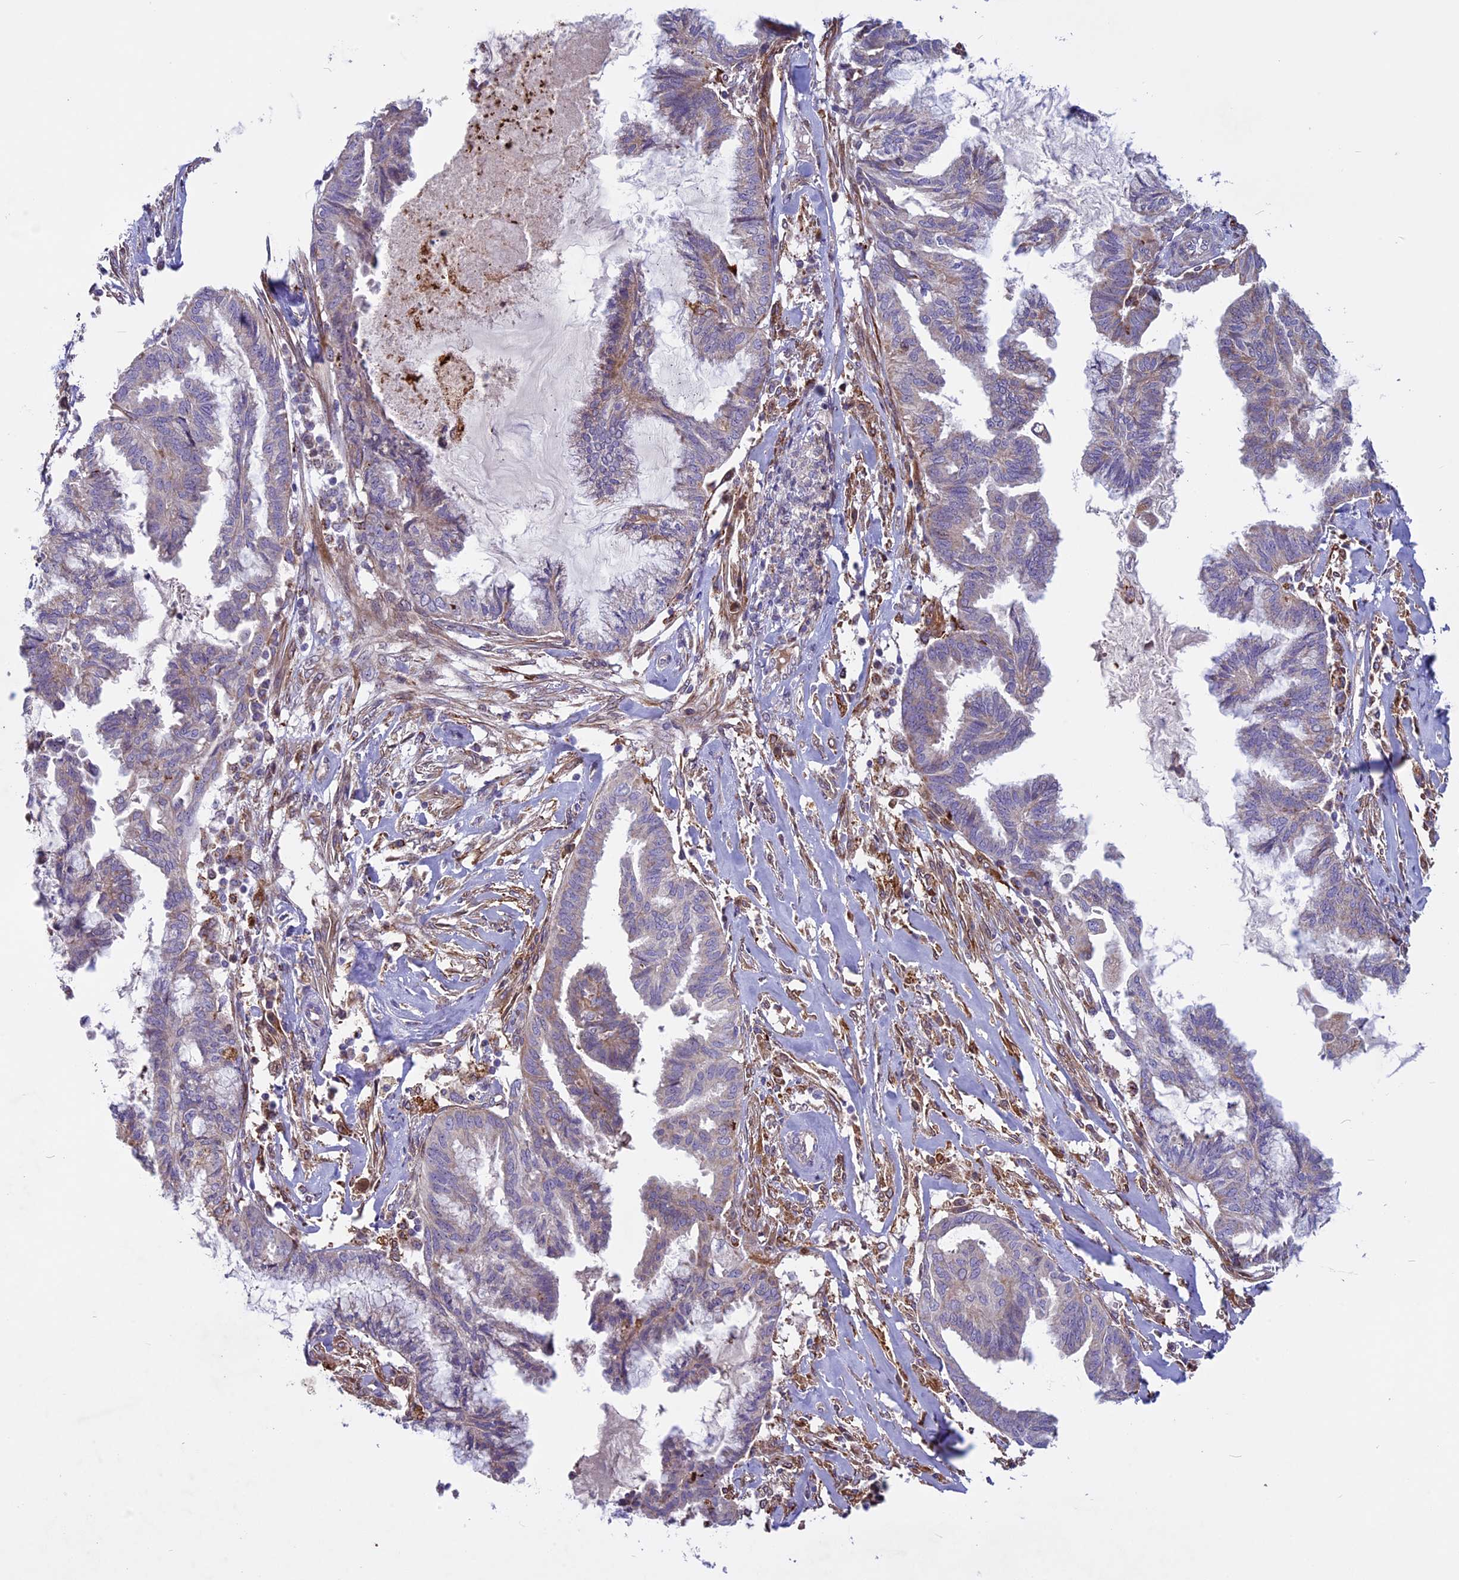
{"staining": {"intensity": "weak", "quantity": "25%-75%", "location": "cytoplasmic/membranous"}, "tissue": "endometrial cancer", "cell_type": "Tumor cells", "image_type": "cancer", "snomed": [{"axis": "morphology", "description": "Adenocarcinoma, NOS"}, {"axis": "topography", "description": "Endometrium"}], "caption": "Immunohistochemical staining of endometrial adenocarcinoma exhibits low levels of weak cytoplasmic/membranous protein staining in about 25%-75% of tumor cells.", "gene": "MIEF2", "patient": {"sex": "female", "age": 86}}